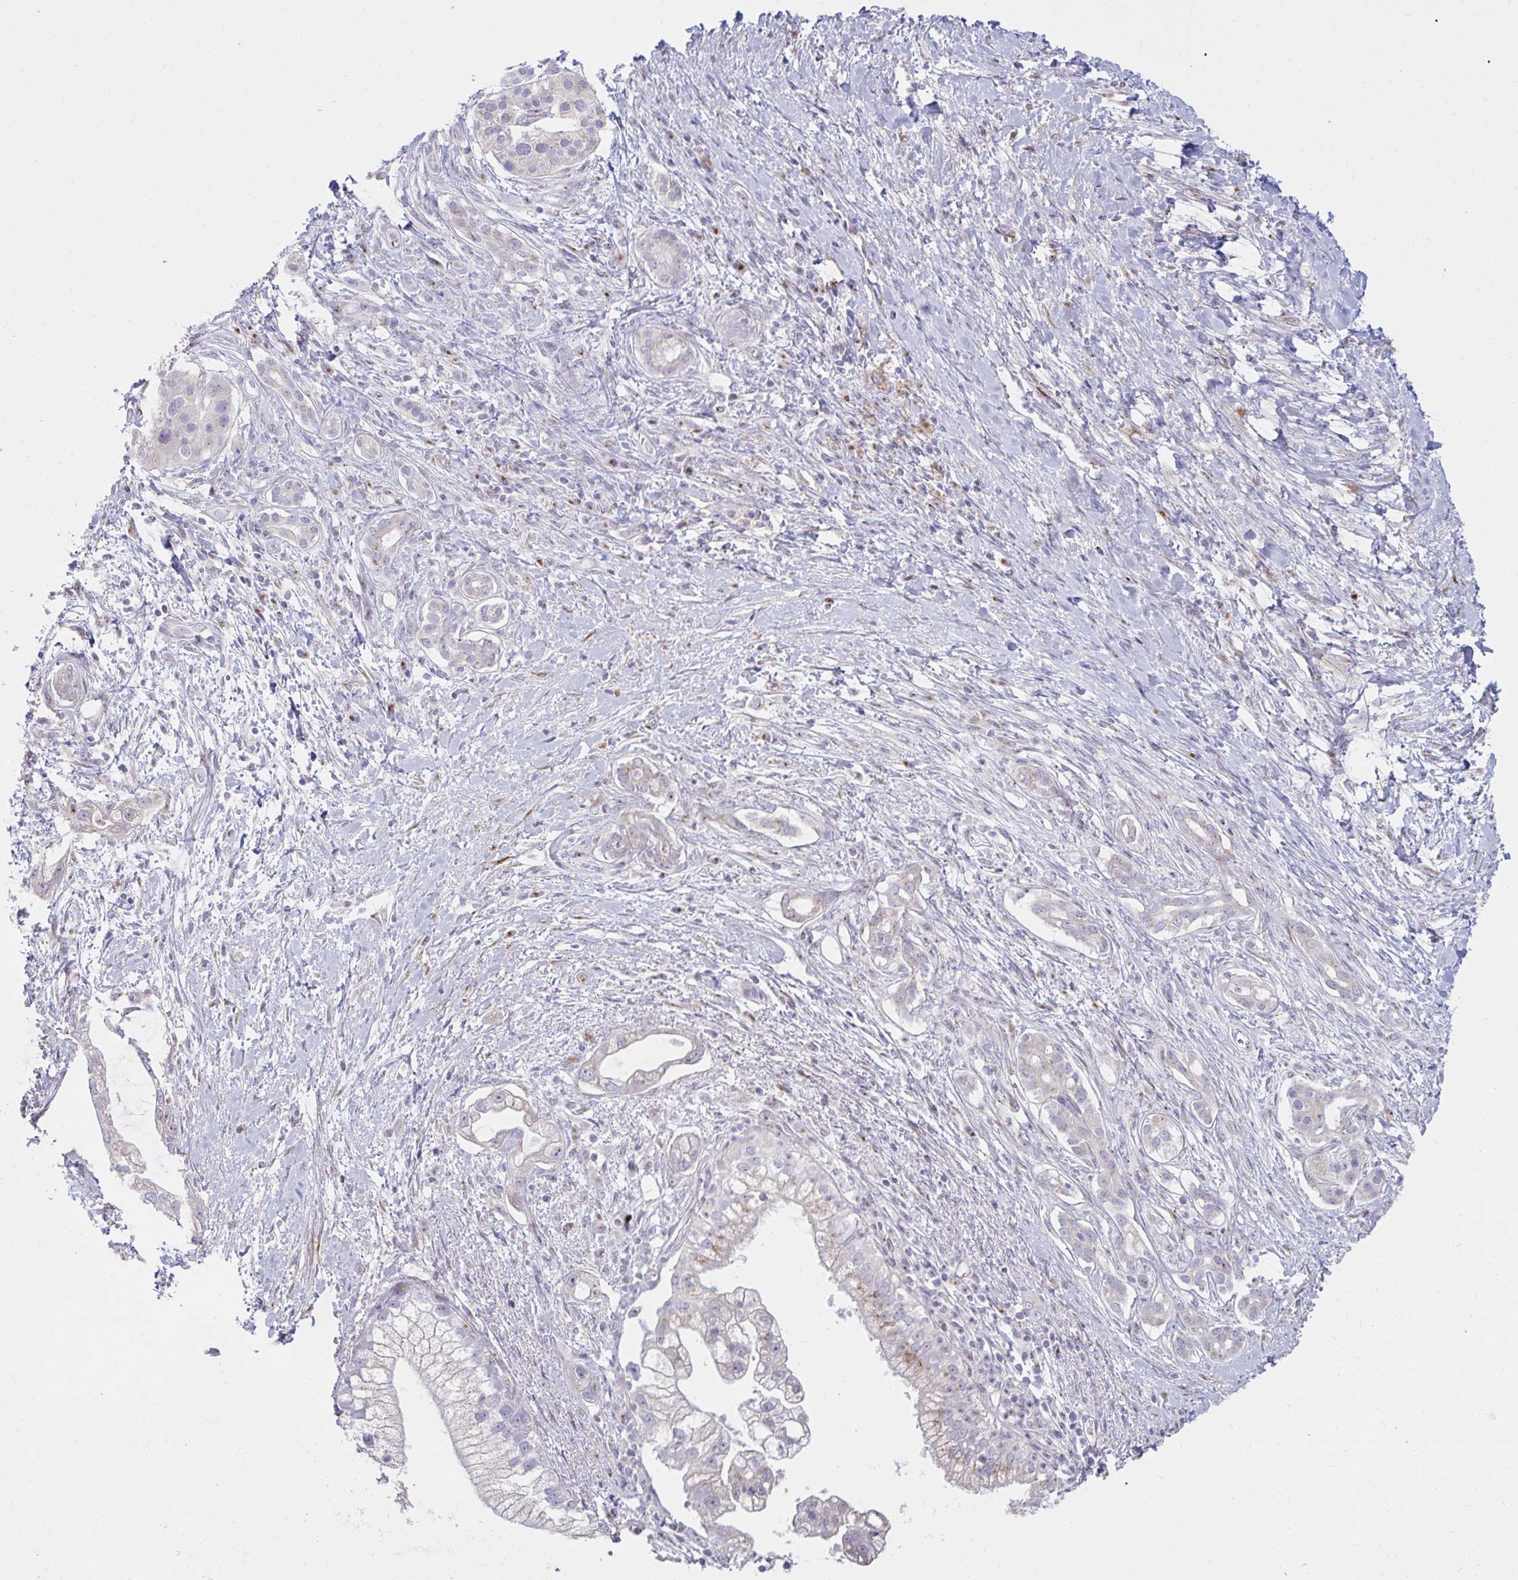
{"staining": {"intensity": "weak", "quantity": "<25%", "location": "cytoplasmic/membranous"}, "tissue": "pancreatic cancer", "cell_type": "Tumor cells", "image_type": "cancer", "snomed": [{"axis": "morphology", "description": "Adenocarcinoma, NOS"}, {"axis": "topography", "description": "Pancreas"}], "caption": "This photomicrograph is of pancreatic cancer stained with immunohistochemistry (IHC) to label a protein in brown with the nuclei are counter-stained blue. There is no positivity in tumor cells.", "gene": "RAB6B", "patient": {"sex": "male", "age": 70}}